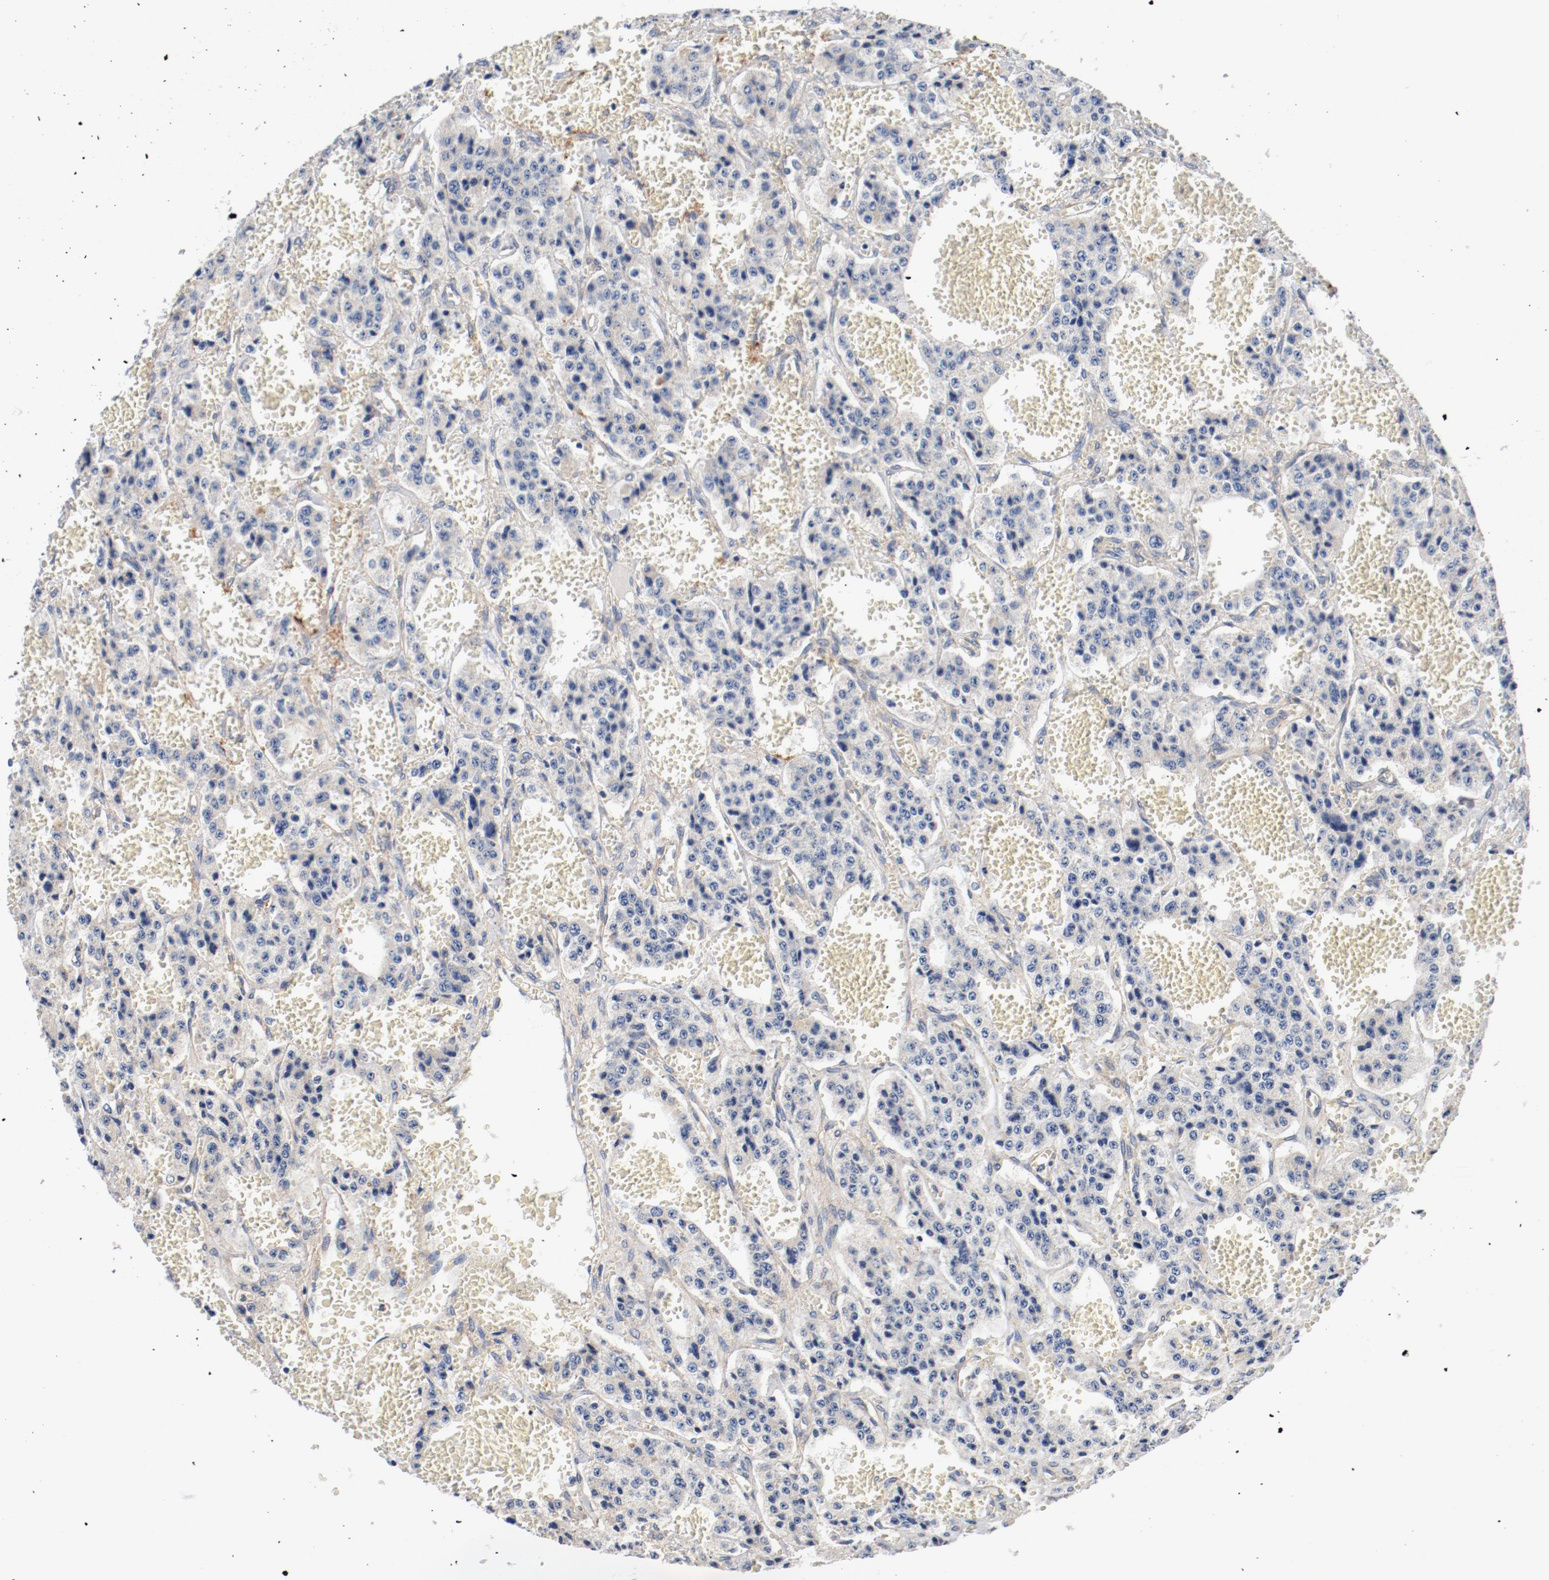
{"staining": {"intensity": "negative", "quantity": "none", "location": "none"}, "tissue": "carcinoid", "cell_type": "Tumor cells", "image_type": "cancer", "snomed": [{"axis": "morphology", "description": "Carcinoid, malignant, NOS"}, {"axis": "topography", "description": "Small intestine"}], "caption": "Tumor cells are negative for protein expression in human carcinoid.", "gene": "ILK", "patient": {"sex": "male", "age": 52}}